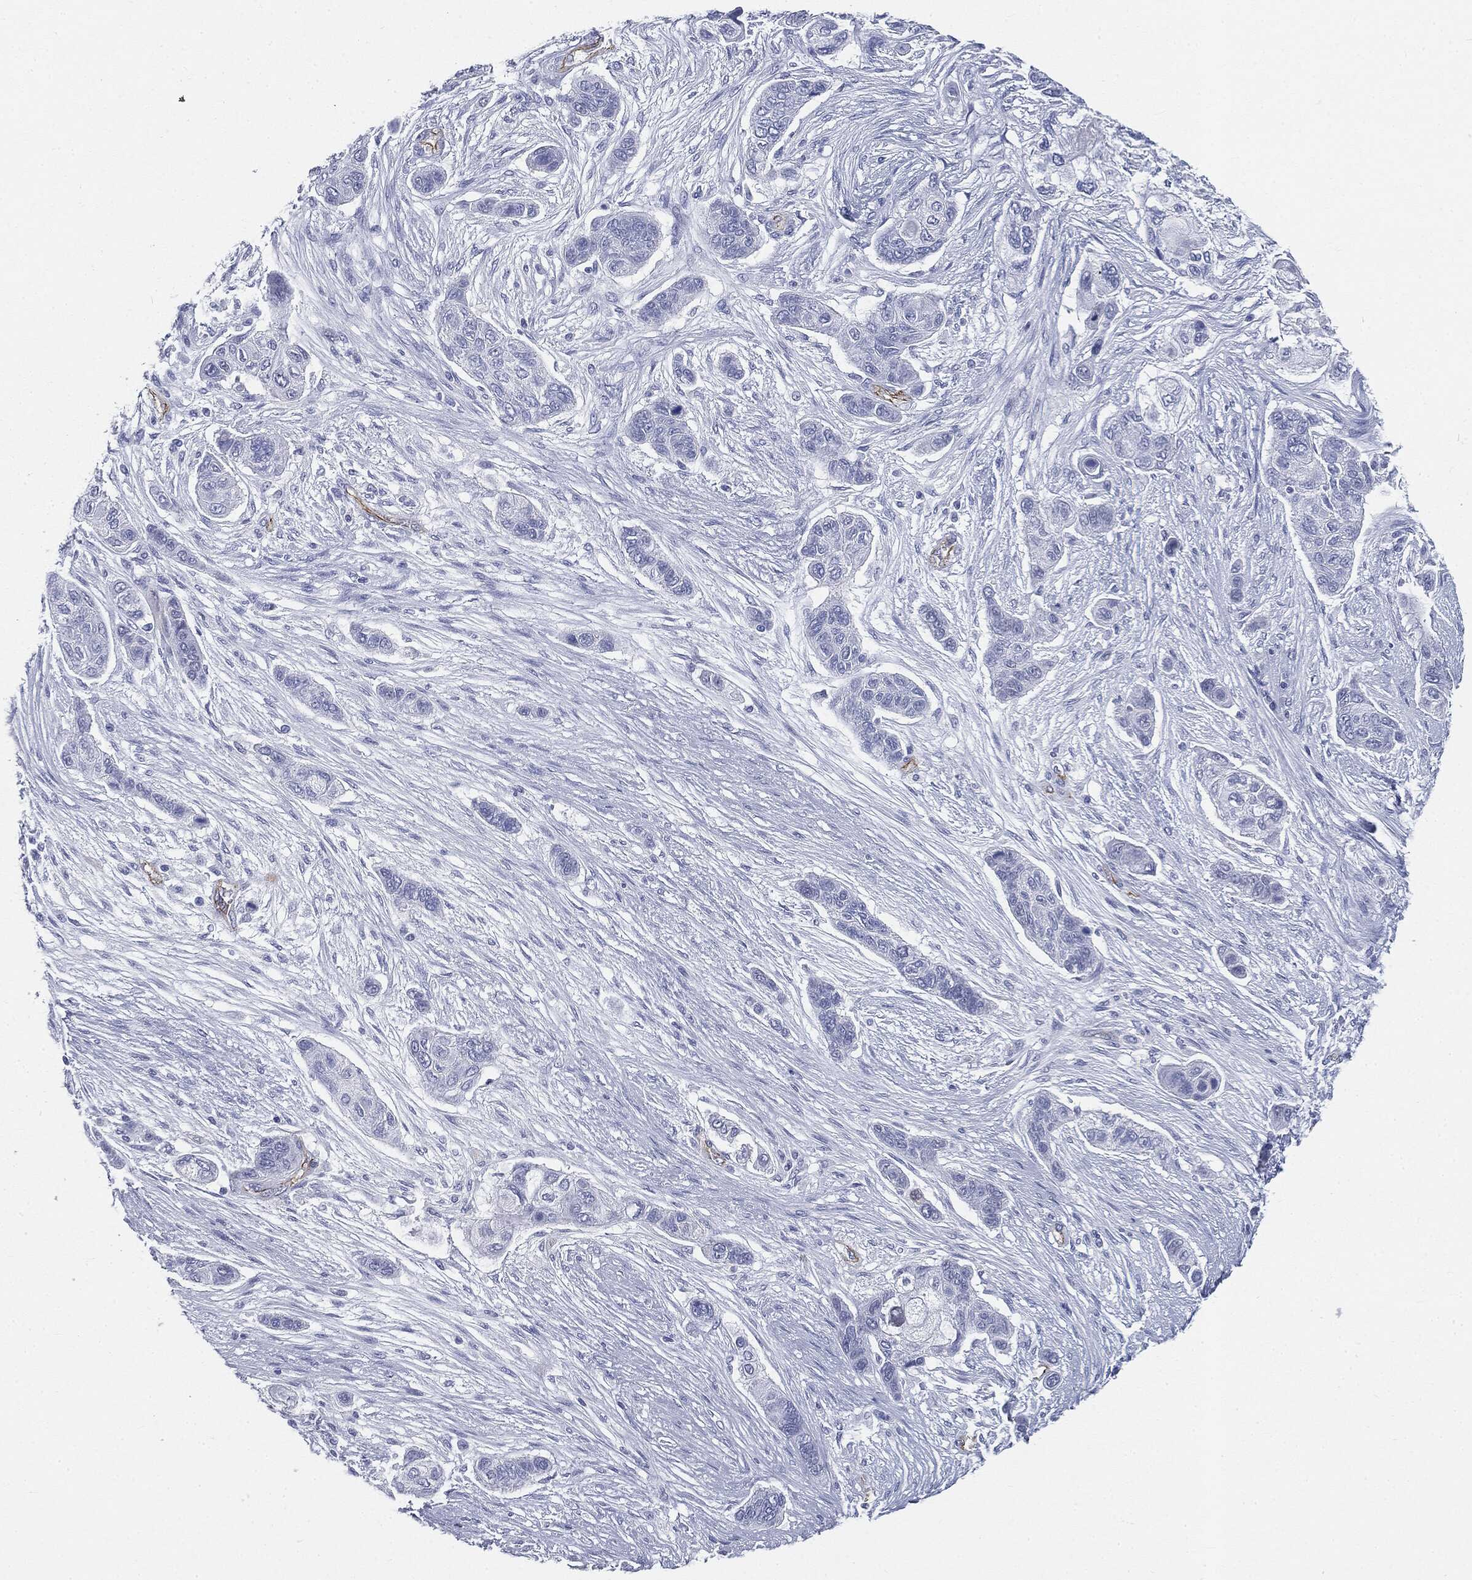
{"staining": {"intensity": "negative", "quantity": "none", "location": "none"}, "tissue": "lung cancer", "cell_type": "Tumor cells", "image_type": "cancer", "snomed": [{"axis": "morphology", "description": "Squamous cell carcinoma, NOS"}, {"axis": "topography", "description": "Lung"}], "caption": "Tumor cells are negative for brown protein staining in lung squamous cell carcinoma.", "gene": "MUC5AC", "patient": {"sex": "male", "age": 69}}